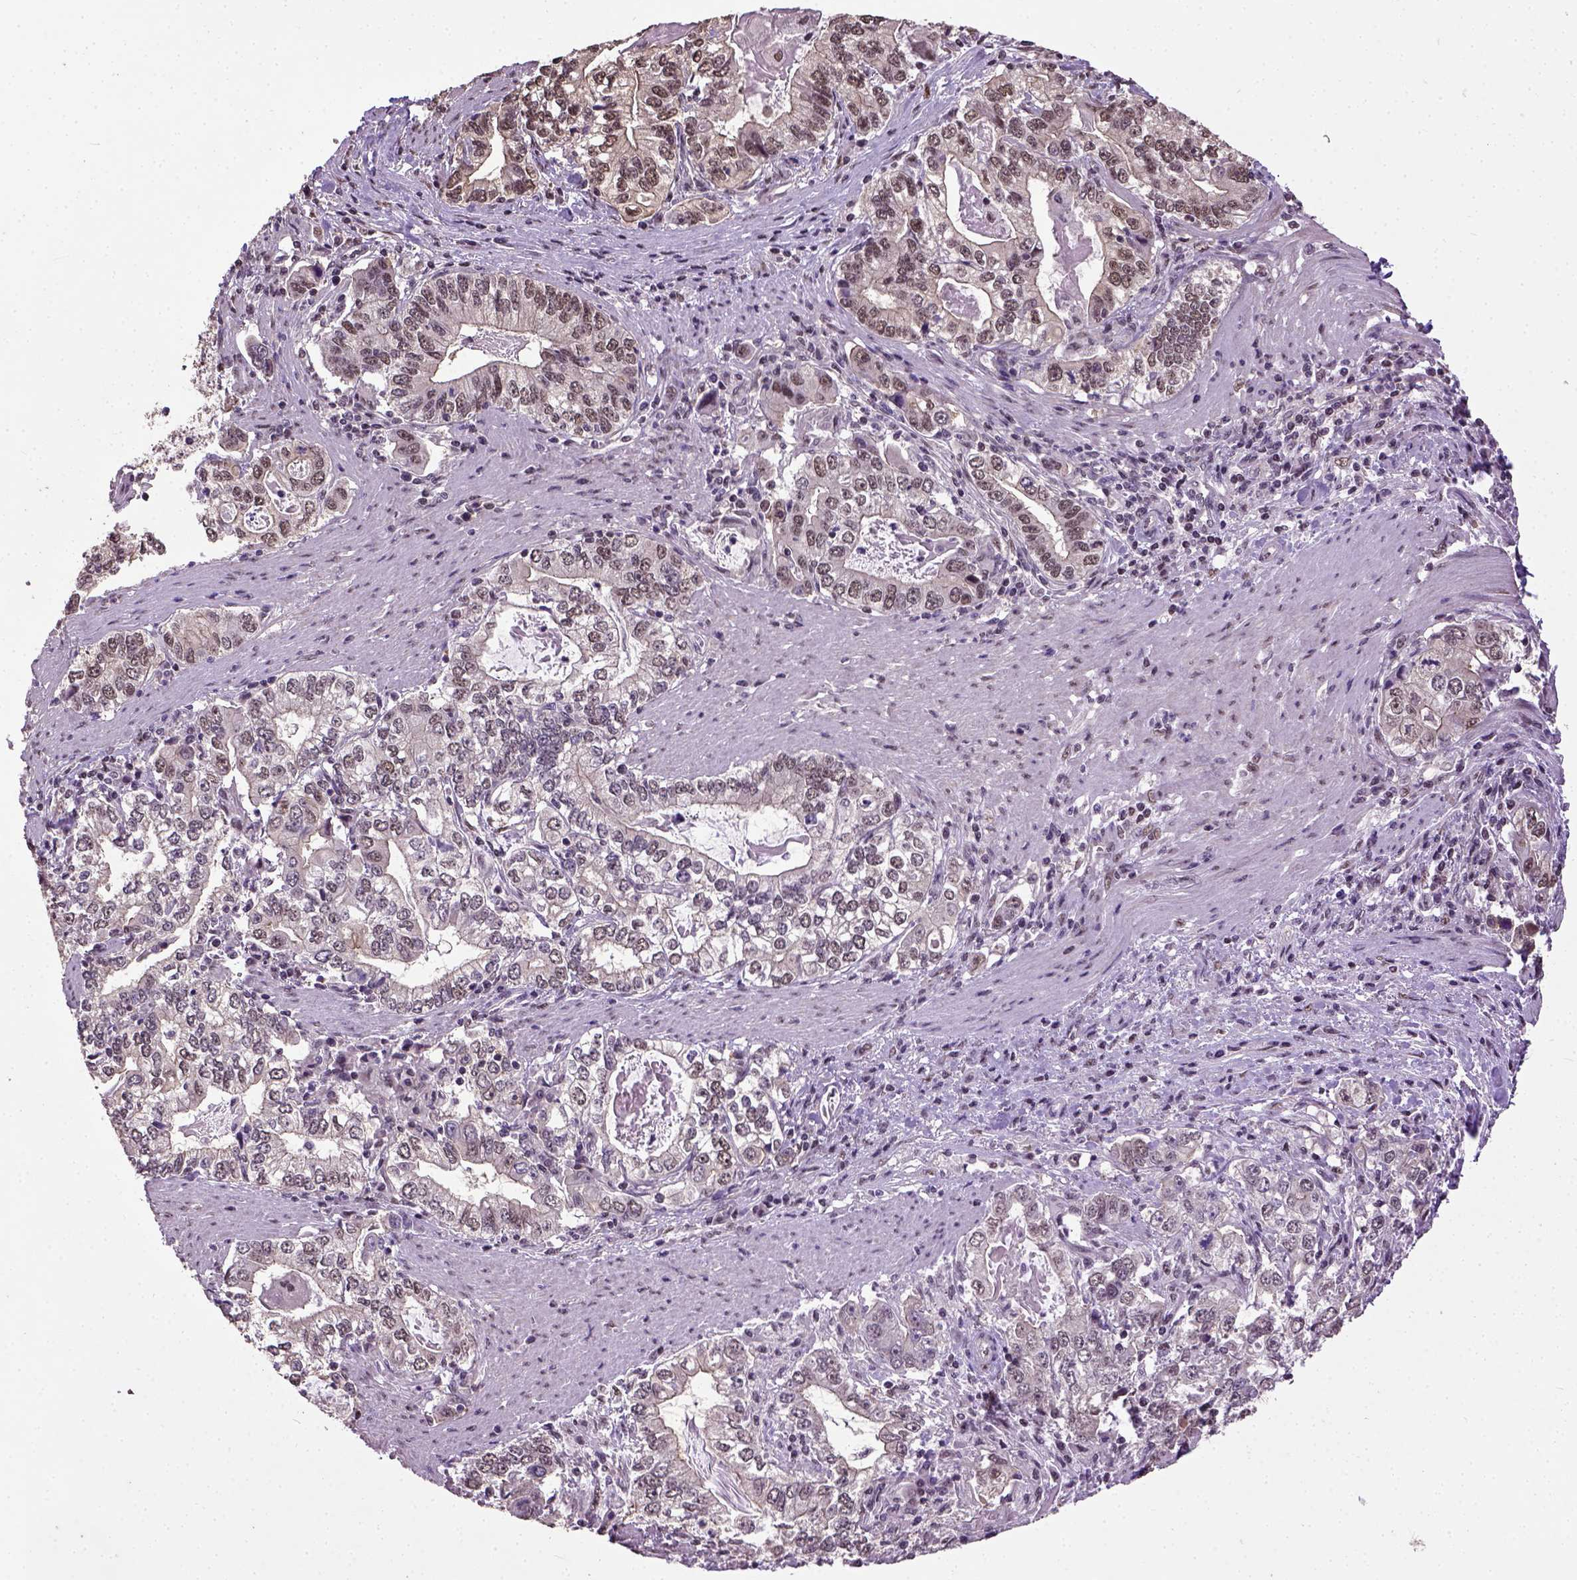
{"staining": {"intensity": "moderate", "quantity": ">75%", "location": "nuclear"}, "tissue": "stomach cancer", "cell_type": "Tumor cells", "image_type": "cancer", "snomed": [{"axis": "morphology", "description": "Adenocarcinoma, NOS"}, {"axis": "topography", "description": "Stomach, lower"}], "caption": "Stomach cancer (adenocarcinoma) stained for a protein reveals moderate nuclear positivity in tumor cells. (DAB (3,3'-diaminobenzidine) = brown stain, brightfield microscopy at high magnification).", "gene": "UBA3", "patient": {"sex": "female", "age": 72}}